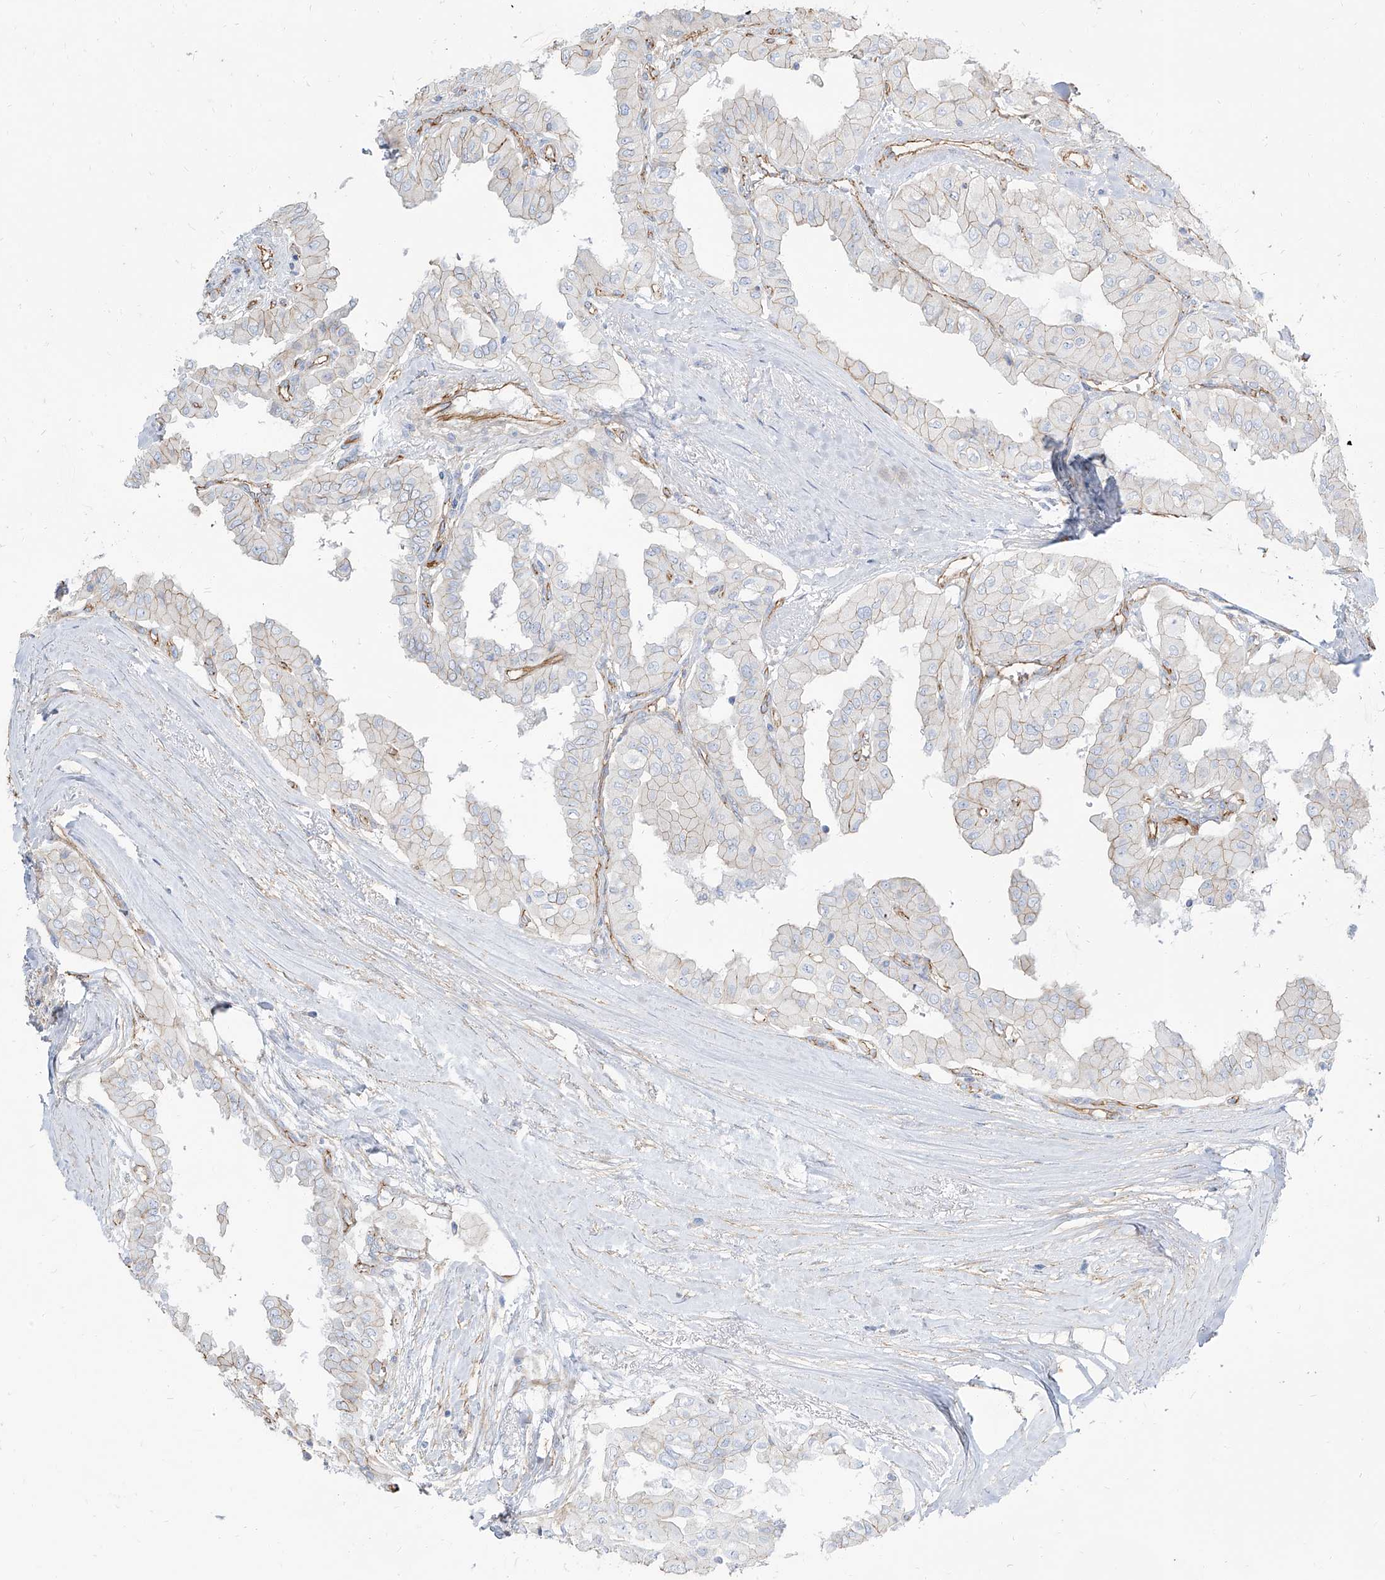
{"staining": {"intensity": "weak", "quantity": "25%-75%", "location": "cytoplasmic/membranous"}, "tissue": "thyroid cancer", "cell_type": "Tumor cells", "image_type": "cancer", "snomed": [{"axis": "morphology", "description": "Papillary adenocarcinoma, NOS"}, {"axis": "topography", "description": "Thyroid gland"}], "caption": "This is an image of immunohistochemistry (IHC) staining of thyroid cancer, which shows weak positivity in the cytoplasmic/membranous of tumor cells.", "gene": "TXLNB", "patient": {"sex": "female", "age": 59}}